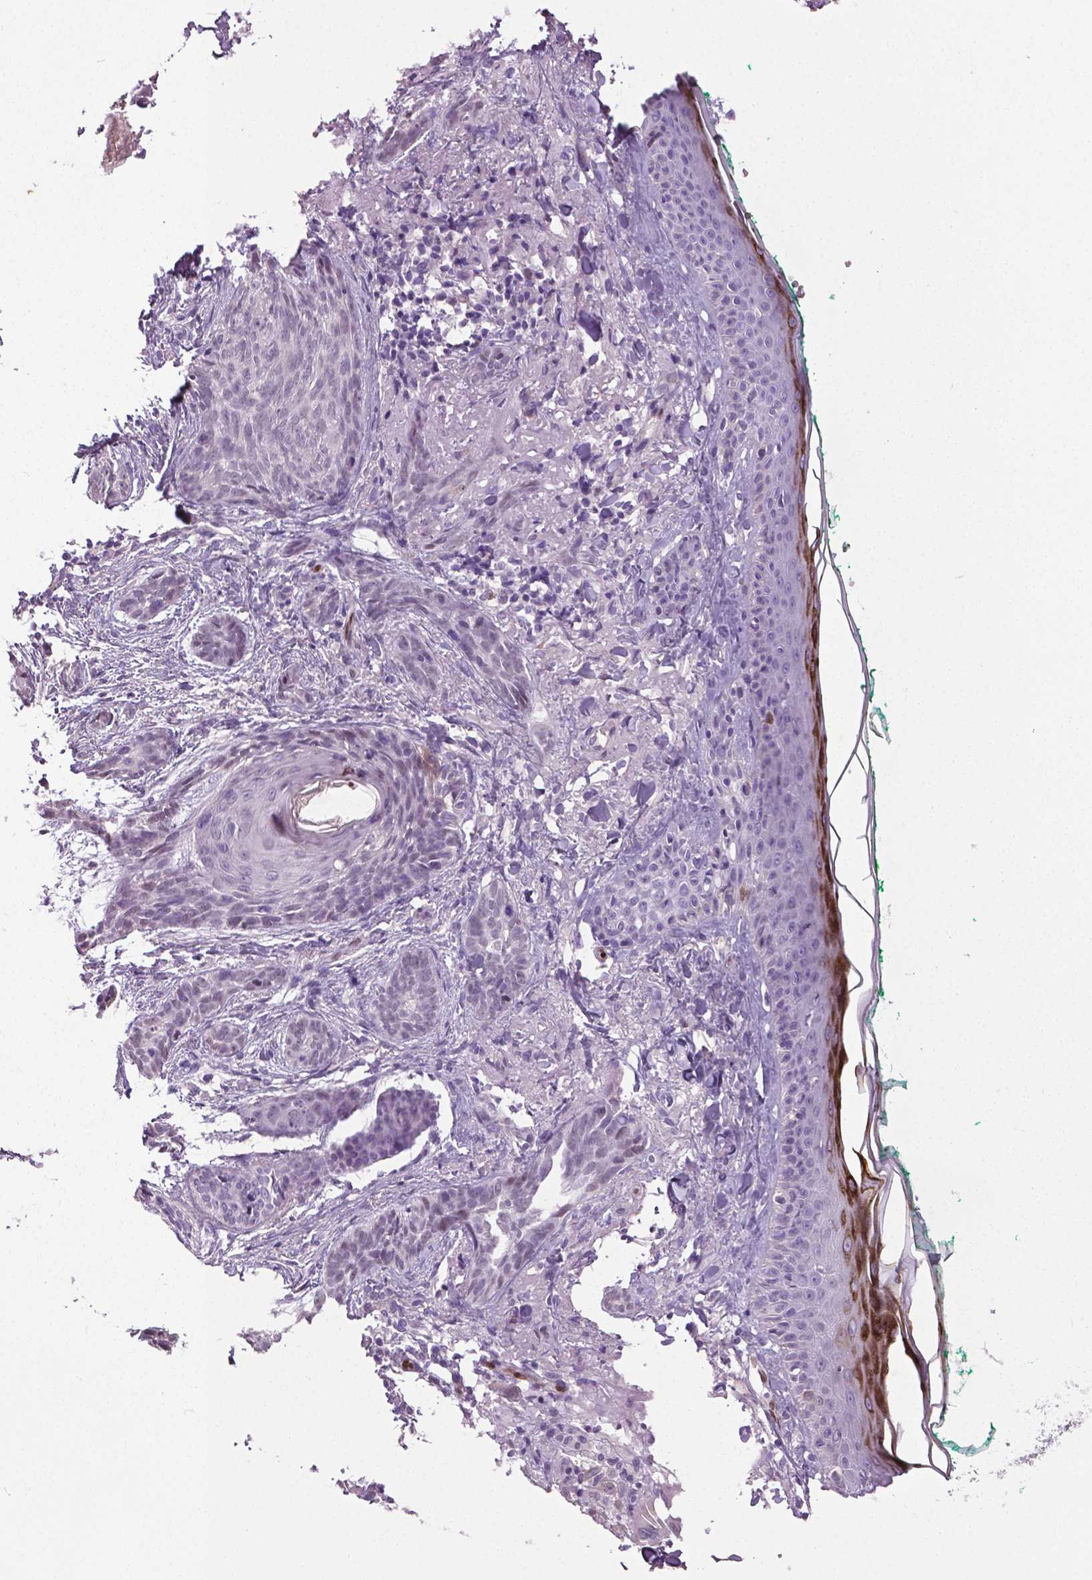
{"staining": {"intensity": "weak", "quantity": "<25%", "location": "nuclear"}, "tissue": "skin cancer", "cell_type": "Tumor cells", "image_type": "cancer", "snomed": [{"axis": "morphology", "description": "Basal cell carcinoma"}, {"axis": "topography", "description": "Skin"}], "caption": "Basal cell carcinoma (skin) stained for a protein using immunohistochemistry exhibits no staining tumor cells.", "gene": "PTGER3", "patient": {"sex": "female", "age": 78}}